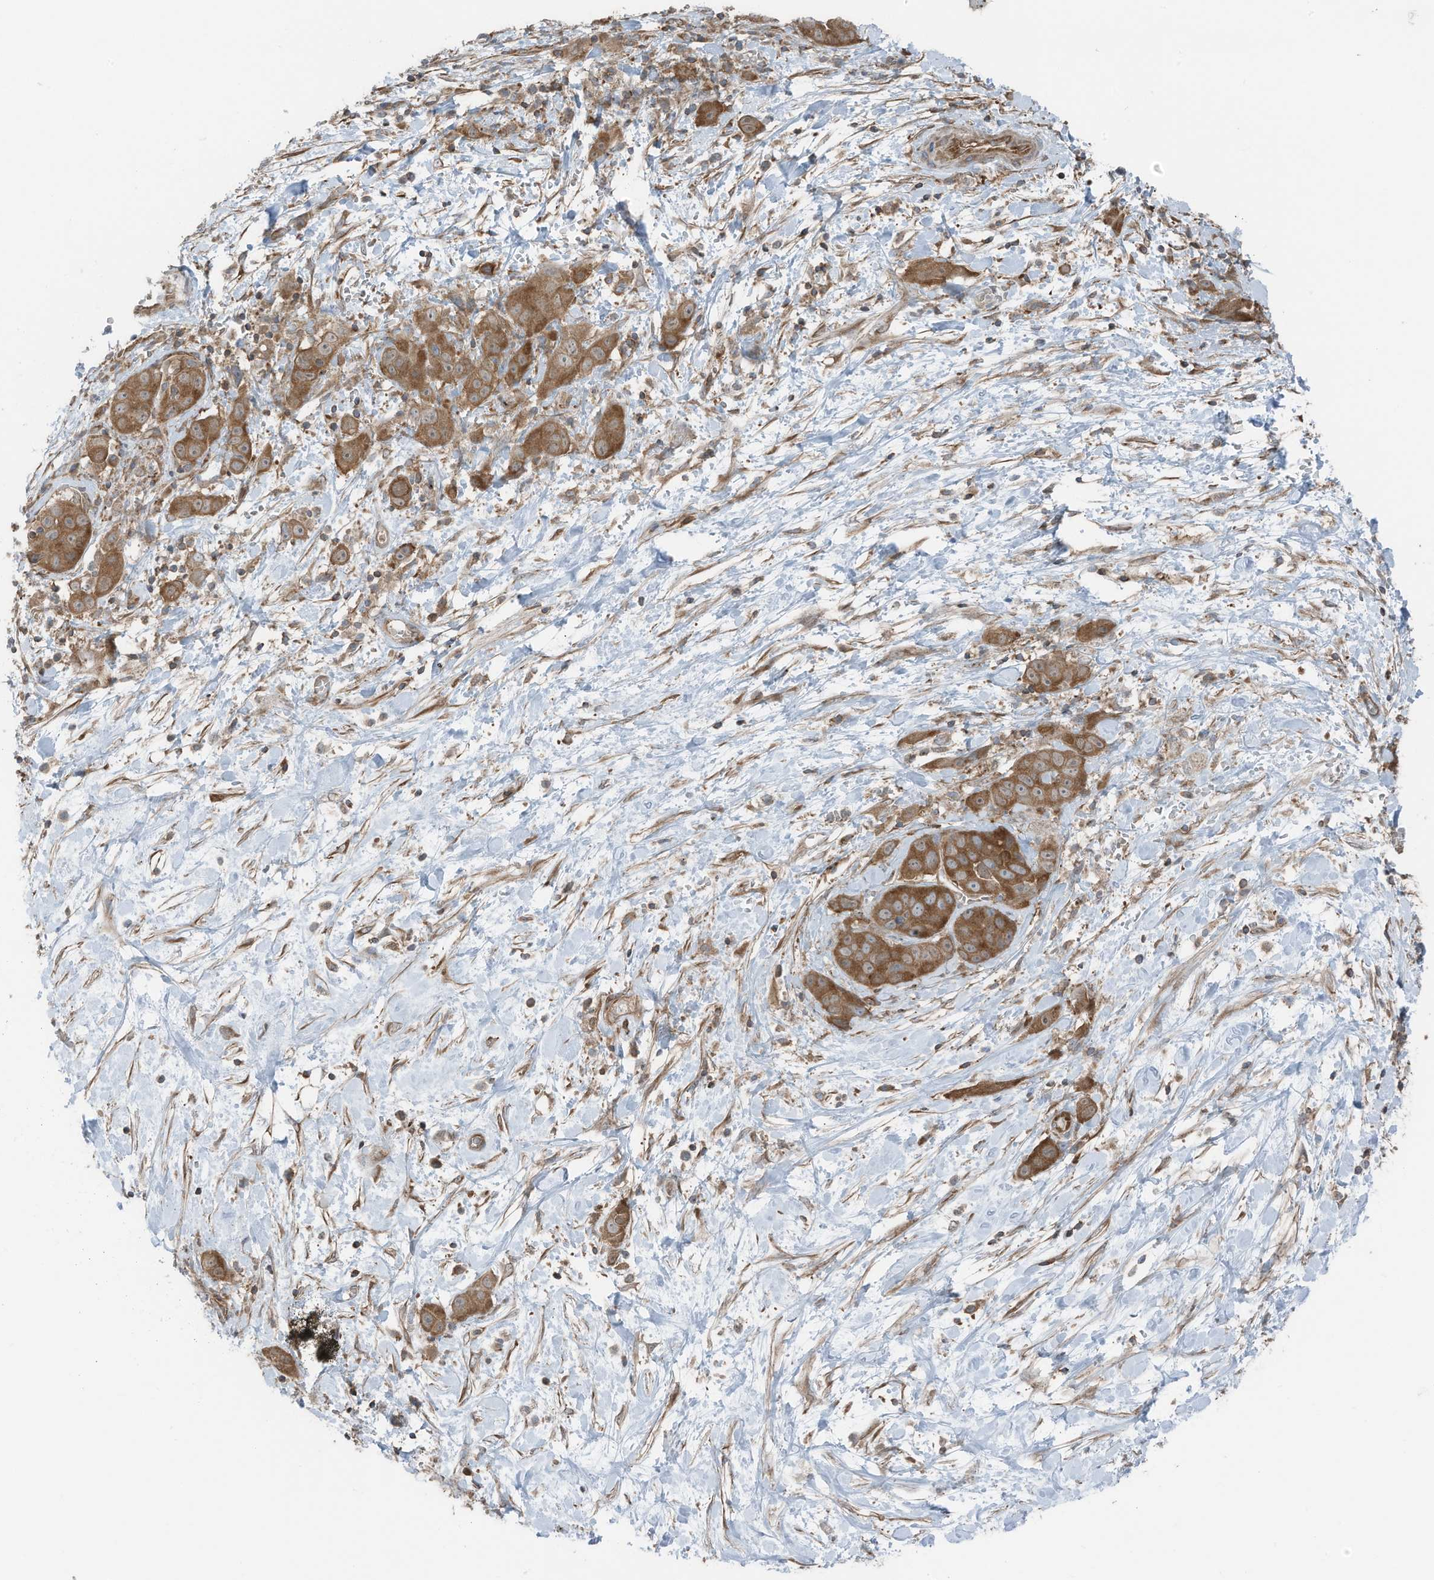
{"staining": {"intensity": "moderate", "quantity": ">75%", "location": "cytoplasmic/membranous"}, "tissue": "liver cancer", "cell_type": "Tumor cells", "image_type": "cancer", "snomed": [{"axis": "morphology", "description": "Cholangiocarcinoma"}, {"axis": "topography", "description": "Liver"}], "caption": "An image showing moderate cytoplasmic/membranous positivity in approximately >75% of tumor cells in liver cancer (cholangiocarcinoma), as visualized by brown immunohistochemical staining.", "gene": "TXNDC9", "patient": {"sex": "female", "age": 52}}